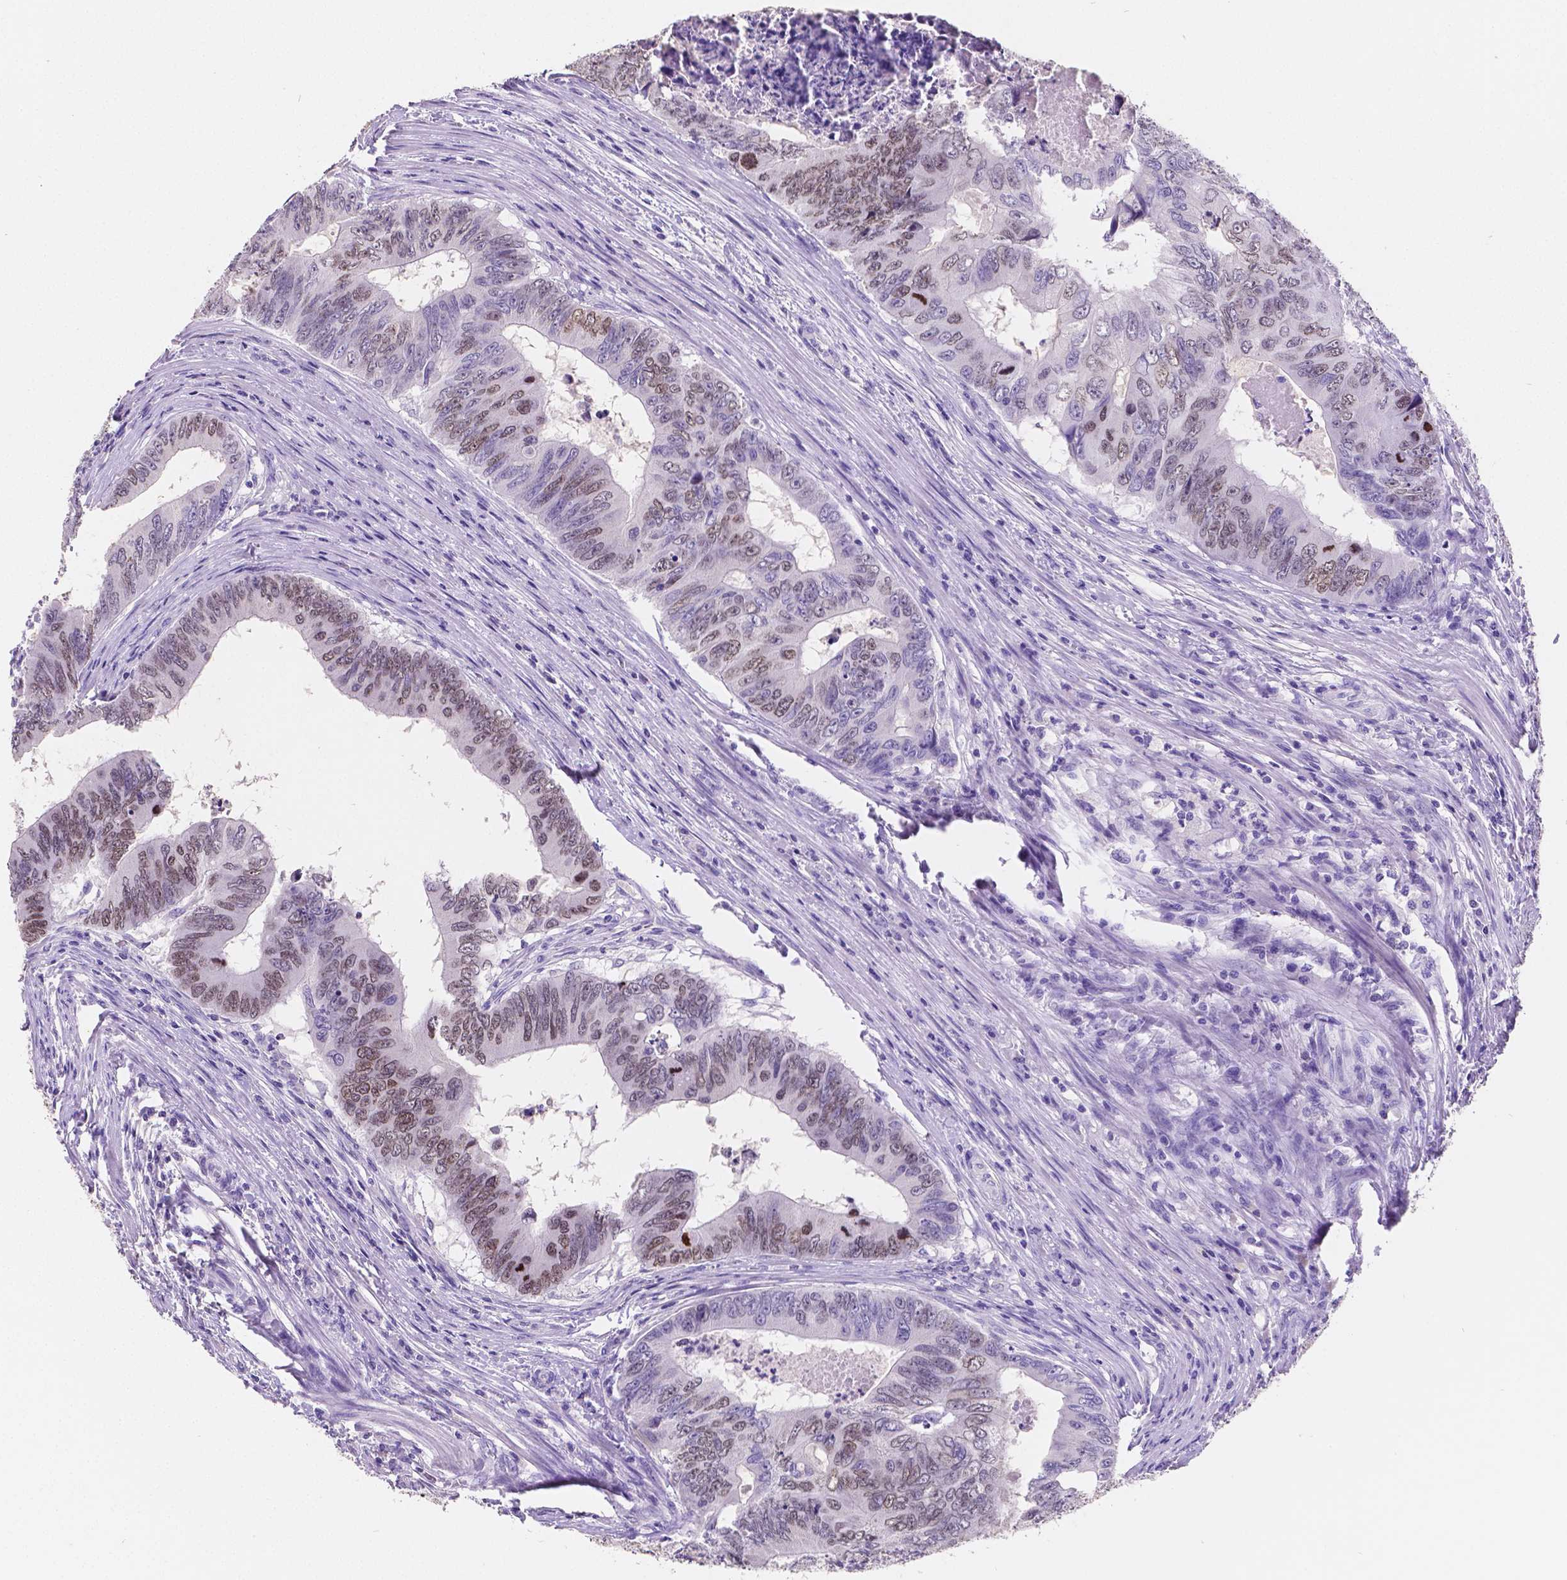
{"staining": {"intensity": "moderate", "quantity": ">75%", "location": "nuclear"}, "tissue": "colorectal cancer", "cell_type": "Tumor cells", "image_type": "cancer", "snomed": [{"axis": "morphology", "description": "Adenocarcinoma, NOS"}, {"axis": "topography", "description": "Colon"}], "caption": "This micrograph reveals colorectal cancer (adenocarcinoma) stained with immunohistochemistry (IHC) to label a protein in brown. The nuclear of tumor cells show moderate positivity for the protein. Nuclei are counter-stained blue.", "gene": "SATB2", "patient": {"sex": "male", "age": 53}}